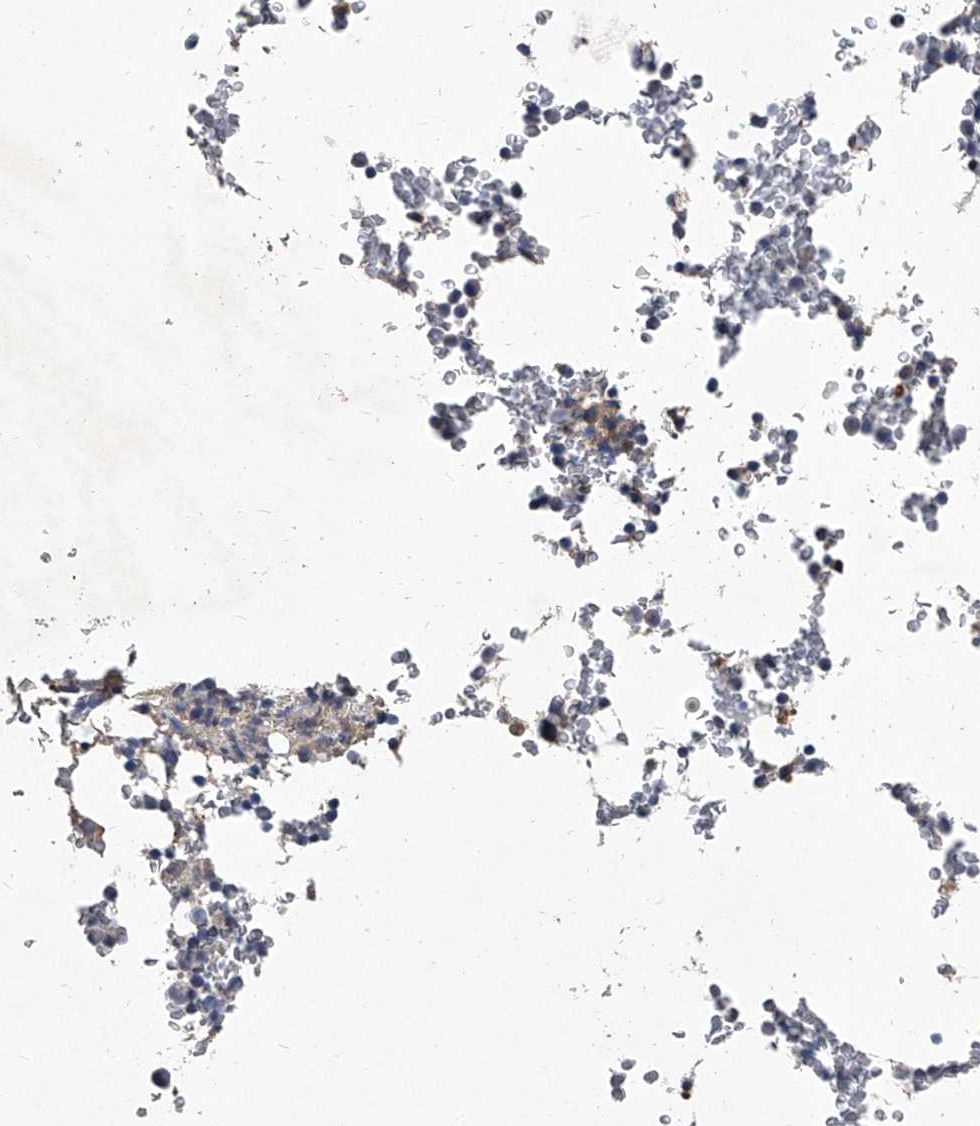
{"staining": {"intensity": "negative", "quantity": "none", "location": "none"}, "tissue": "bone marrow", "cell_type": "Hematopoietic cells", "image_type": "normal", "snomed": [{"axis": "morphology", "description": "Normal tissue, NOS"}, {"axis": "topography", "description": "Bone marrow"}], "caption": "Micrograph shows no significant protein positivity in hematopoietic cells of benign bone marrow. (DAB (3,3'-diaminobenzidine) IHC visualized using brightfield microscopy, high magnification).", "gene": "C5", "patient": {"sex": "male", "age": 58}}